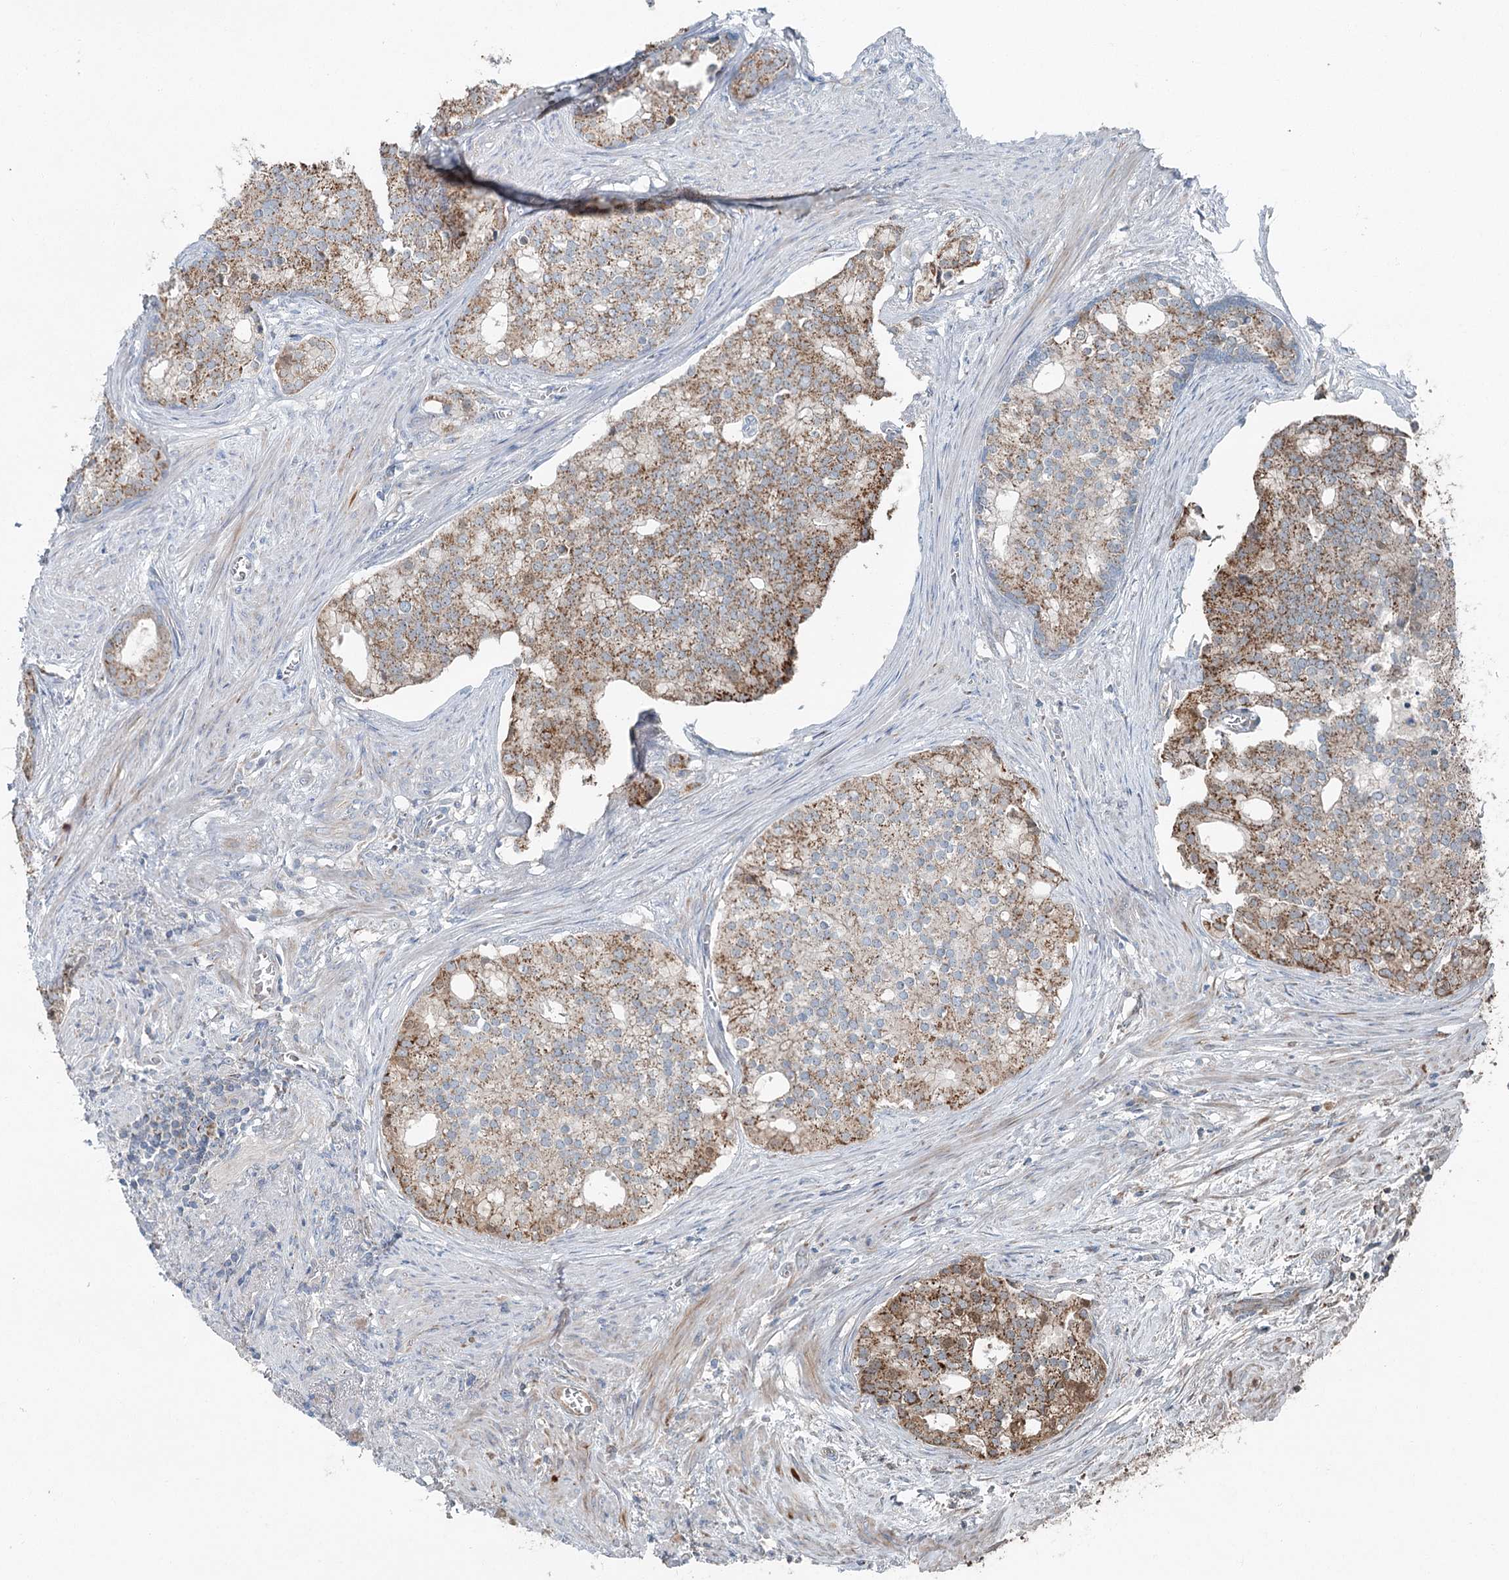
{"staining": {"intensity": "moderate", "quantity": ">75%", "location": "cytoplasmic/membranous"}, "tissue": "prostate cancer", "cell_type": "Tumor cells", "image_type": "cancer", "snomed": [{"axis": "morphology", "description": "Adenocarcinoma, Low grade"}, {"axis": "topography", "description": "Prostate"}], "caption": "IHC photomicrograph of human prostate low-grade adenocarcinoma stained for a protein (brown), which demonstrates medium levels of moderate cytoplasmic/membranous staining in about >75% of tumor cells.", "gene": "CHCHD5", "patient": {"sex": "male", "age": 71}}